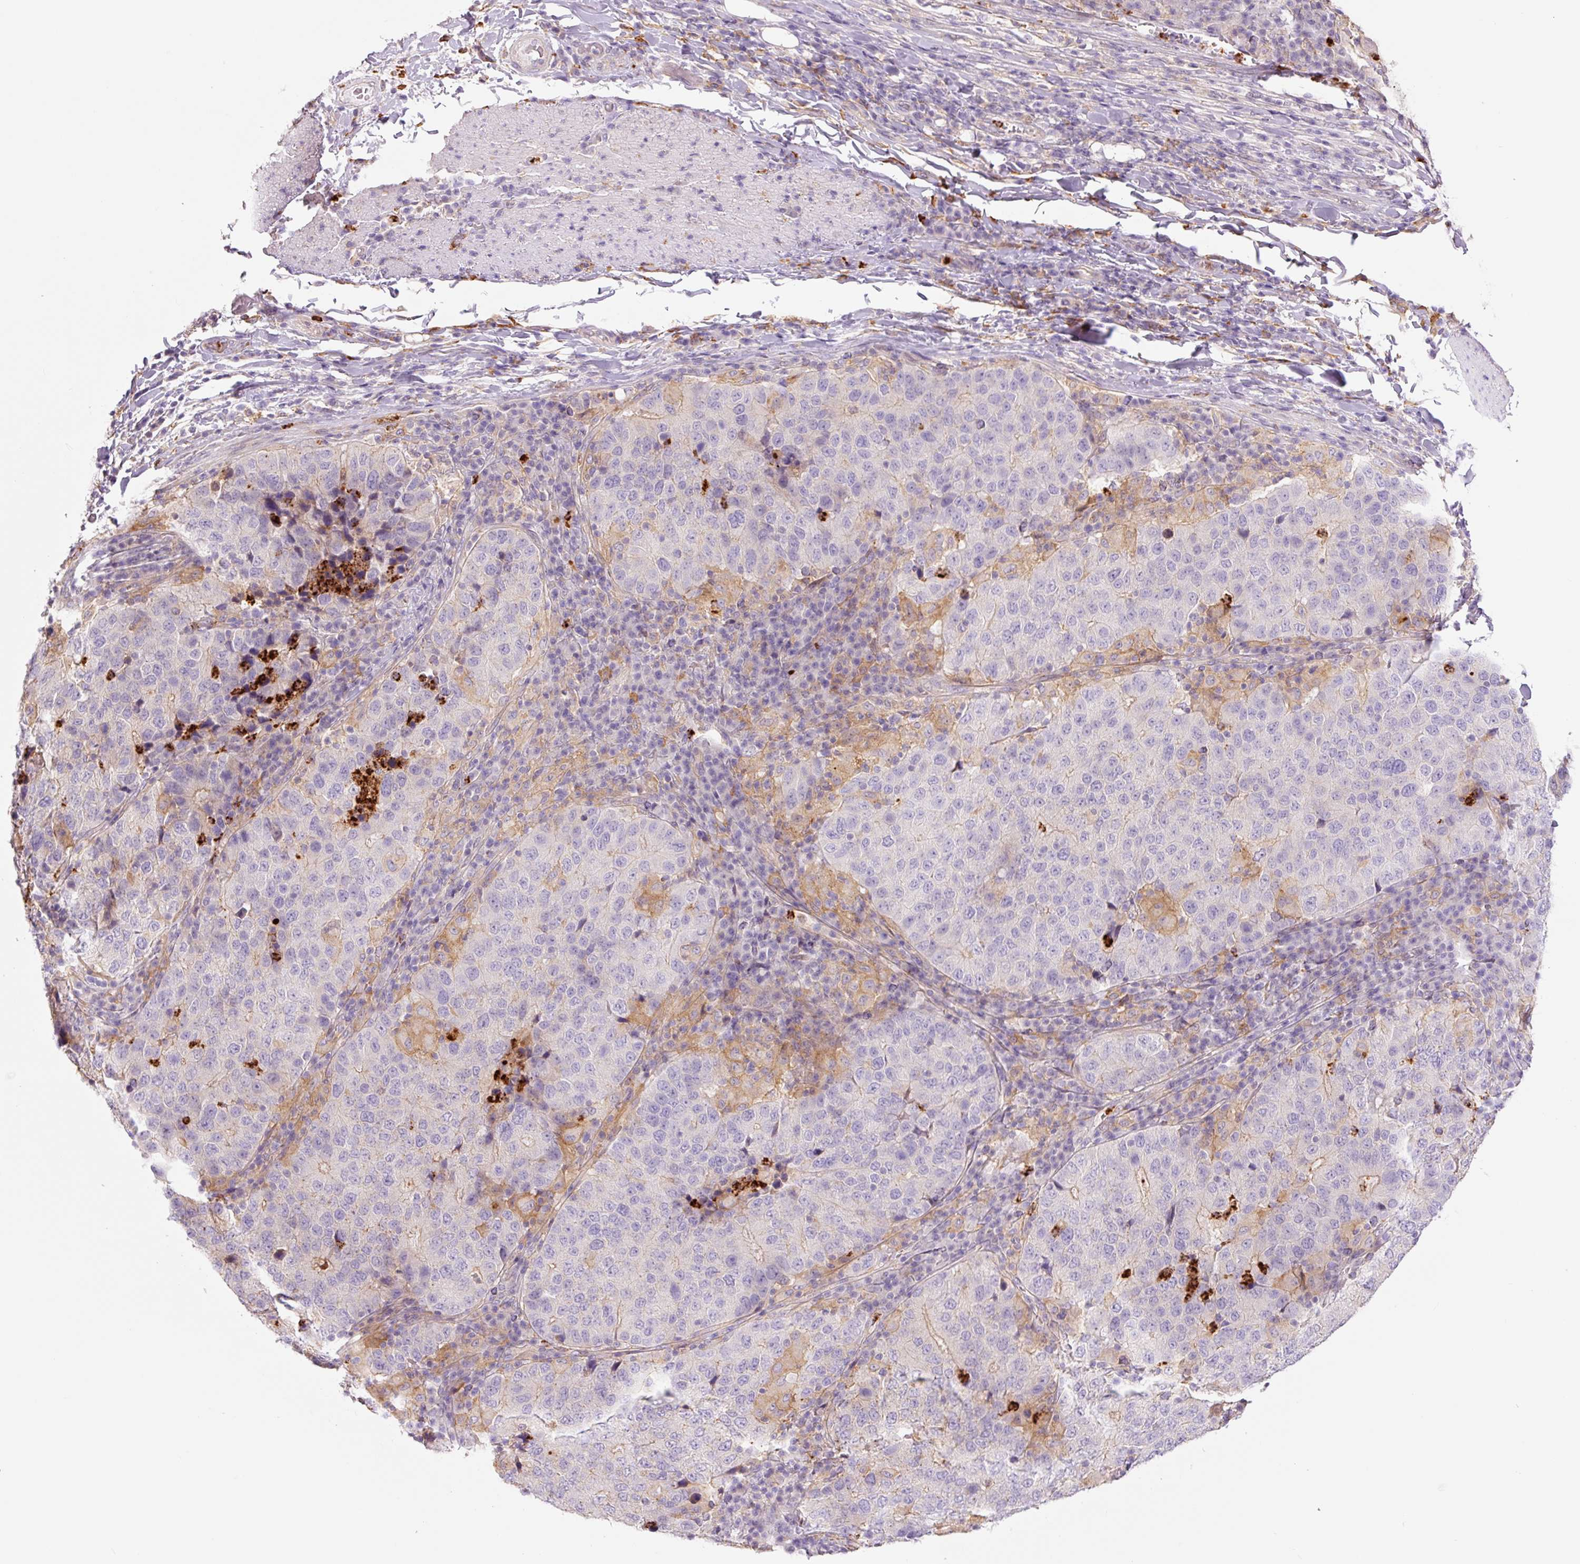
{"staining": {"intensity": "negative", "quantity": "none", "location": "none"}, "tissue": "stomach cancer", "cell_type": "Tumor cells", "image_type": "cancer", "snomed": [{"axis": "morphology", "description": "Adenocarcinoma, NOS"}, {"axis": "topography", "description": "Stomach"}], "caption": "Tumor cells are negative for protein expression in human adenocarcinoma (stomach).", "gene": "SH2D6", "patient": {"sex": "male", "age": 71}}